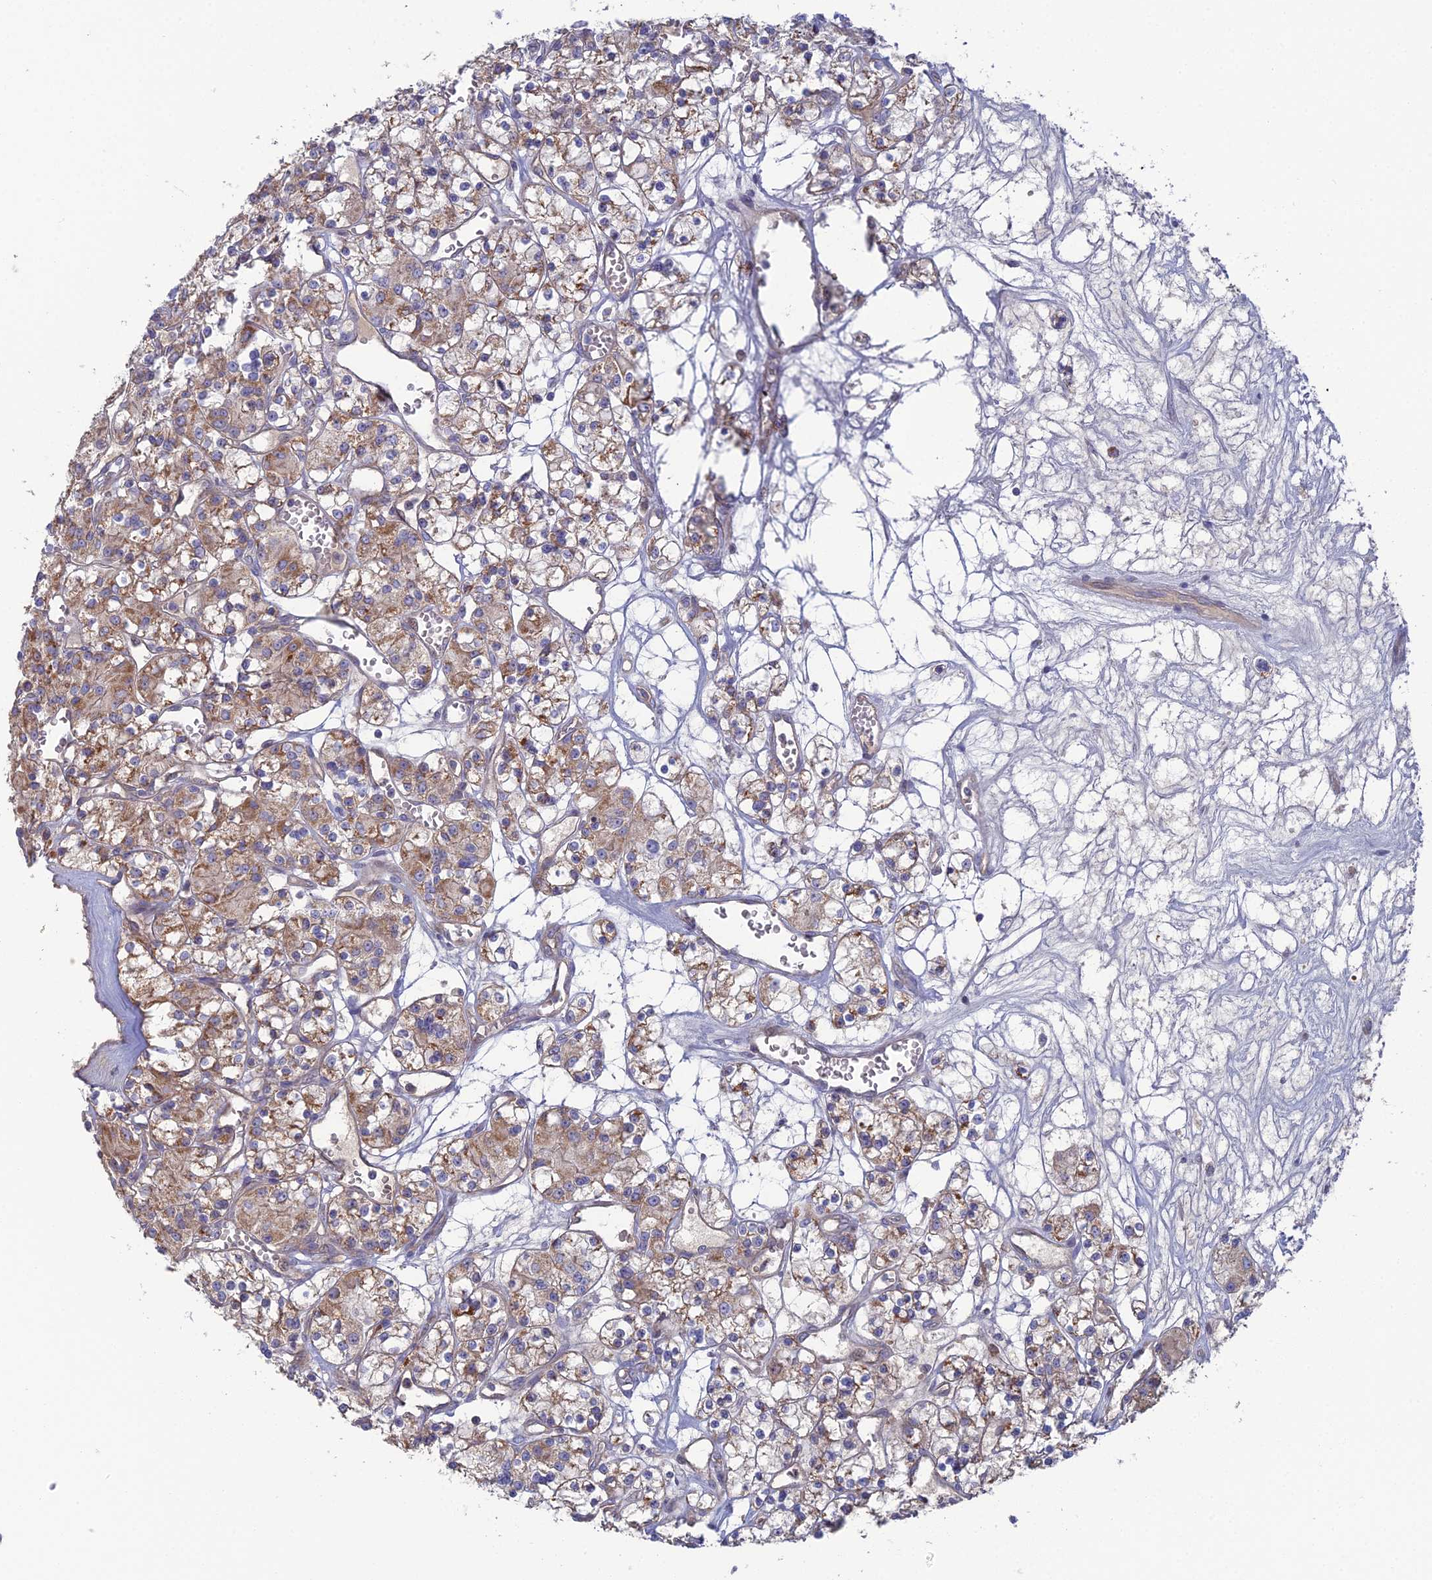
{"staining": {"intensity": "moderate", "quantity": ">75%", "location": "cytoplasmic/membranous"}, "tissue": "renal cancer", "cell_type": "Tumor cells", "image_type": "cancer", "snomed": [{"axis": "morphology", "description": "Adenocarcinoma, NOS"}, {"axis": "topography", "description": "Kidney"}], "caption": "Renal cancer tissue exhibits moderate cytoplasmic/membranous staining in approximately >75% of tumor cells (DAB = brown stain, brightfield microscopy at high magnification).", "gene": "ARL16", "patient": {"sex": "female", "age": 59}}